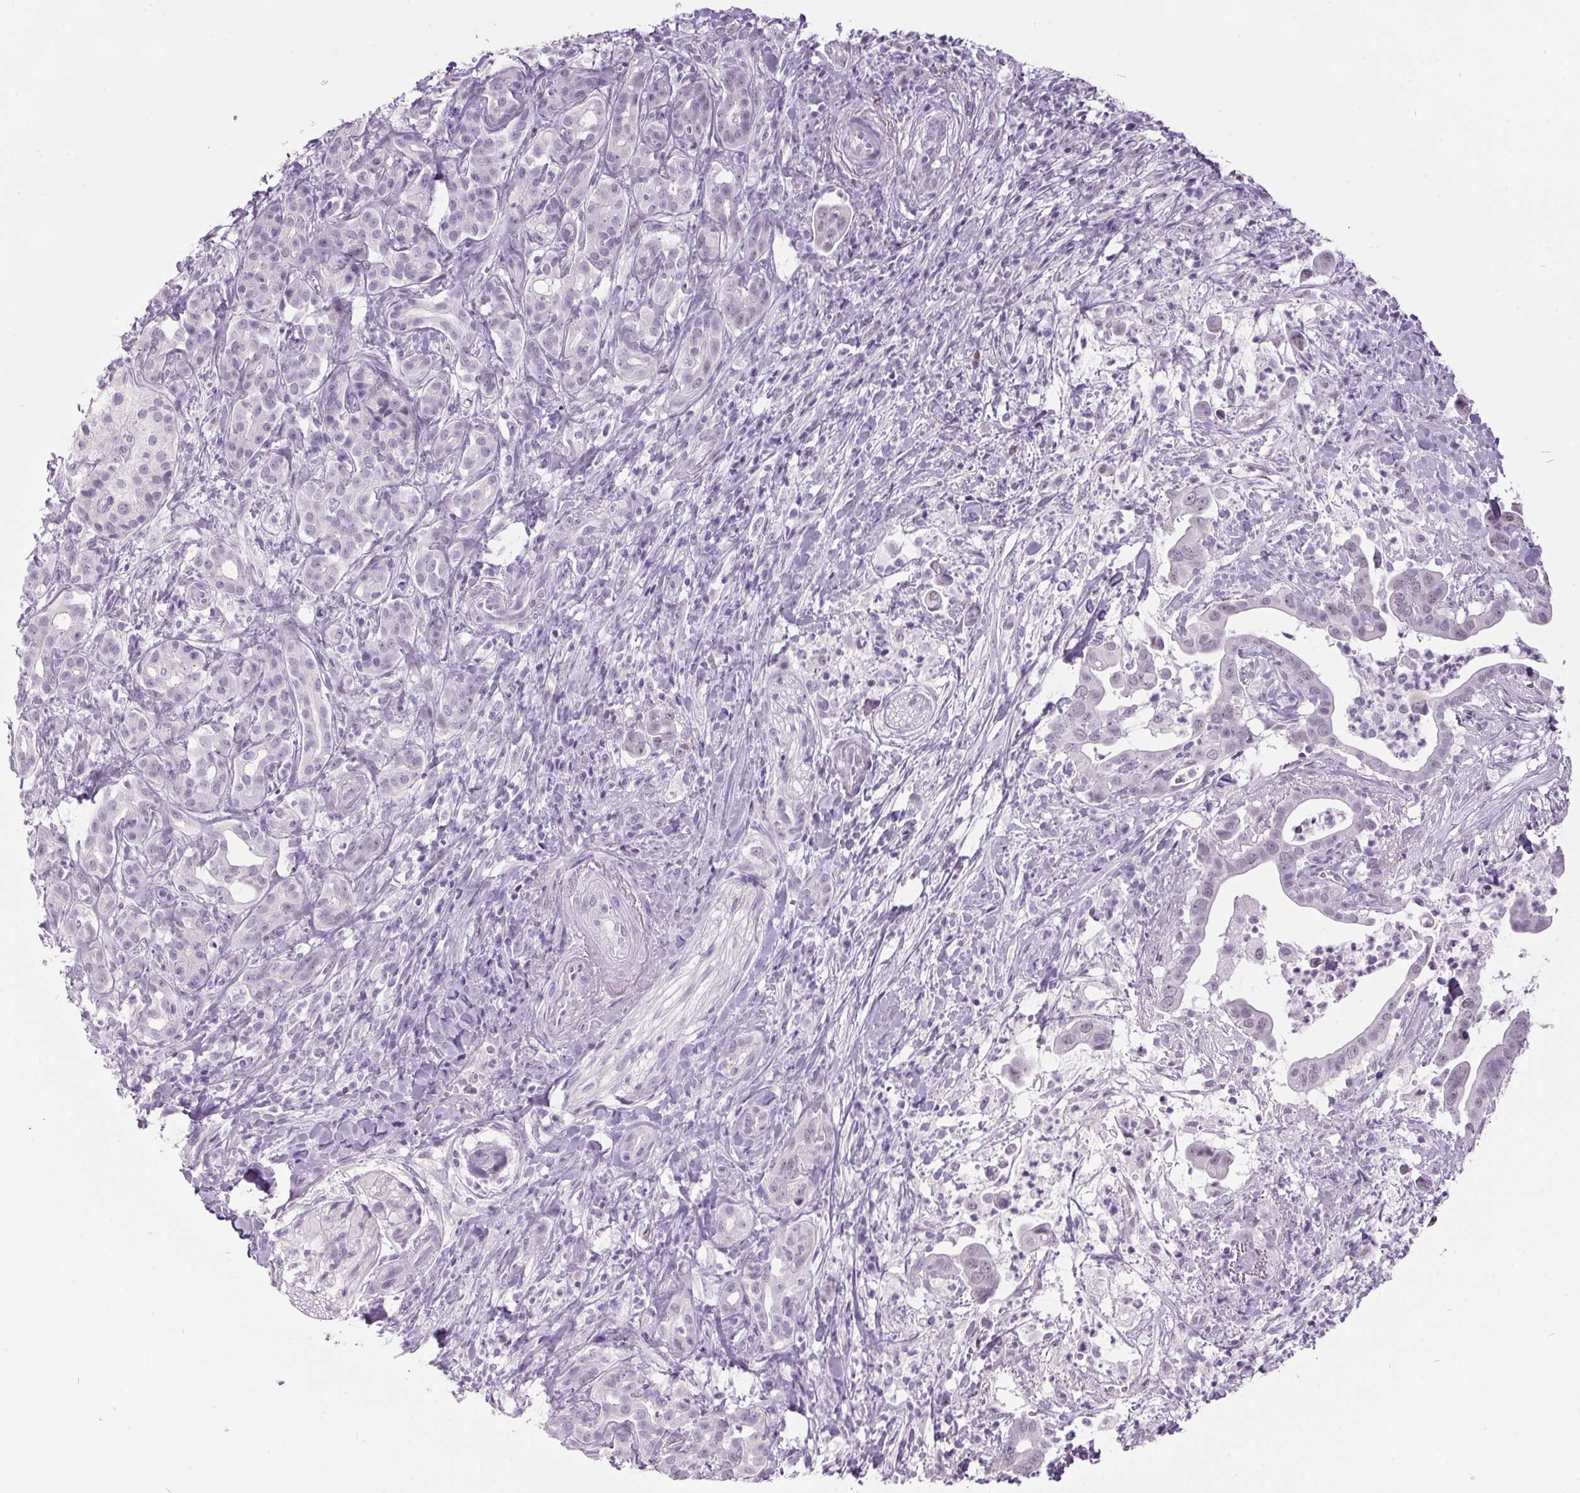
{"staining": {"intensity": "negative", "quantity": "none", "location": "none"}, "tissue": "pancreatic cancer", "cell_type": "Tumor cells", "image_type": "cancer", "snomed": [{"axis": "morphology", "description": "Adenocarcinoma, NOS"}, {"axis": "topography", "description": "Pancreas"}], "caption": "This photomicrograph is of adenocarcinoma (pancreatic) stained with immunohistochemistry (IHC) to label a protein in brown with the nuclei are counter-stained blue. There is no expression in tumor cells. (DAB (3,3'-diaminobenzidine) immunohistochemistry (IHC) with hematoxylin counter stain).", "gene": "ODAD2", "patient": {"sex": "male", "age": 61}}